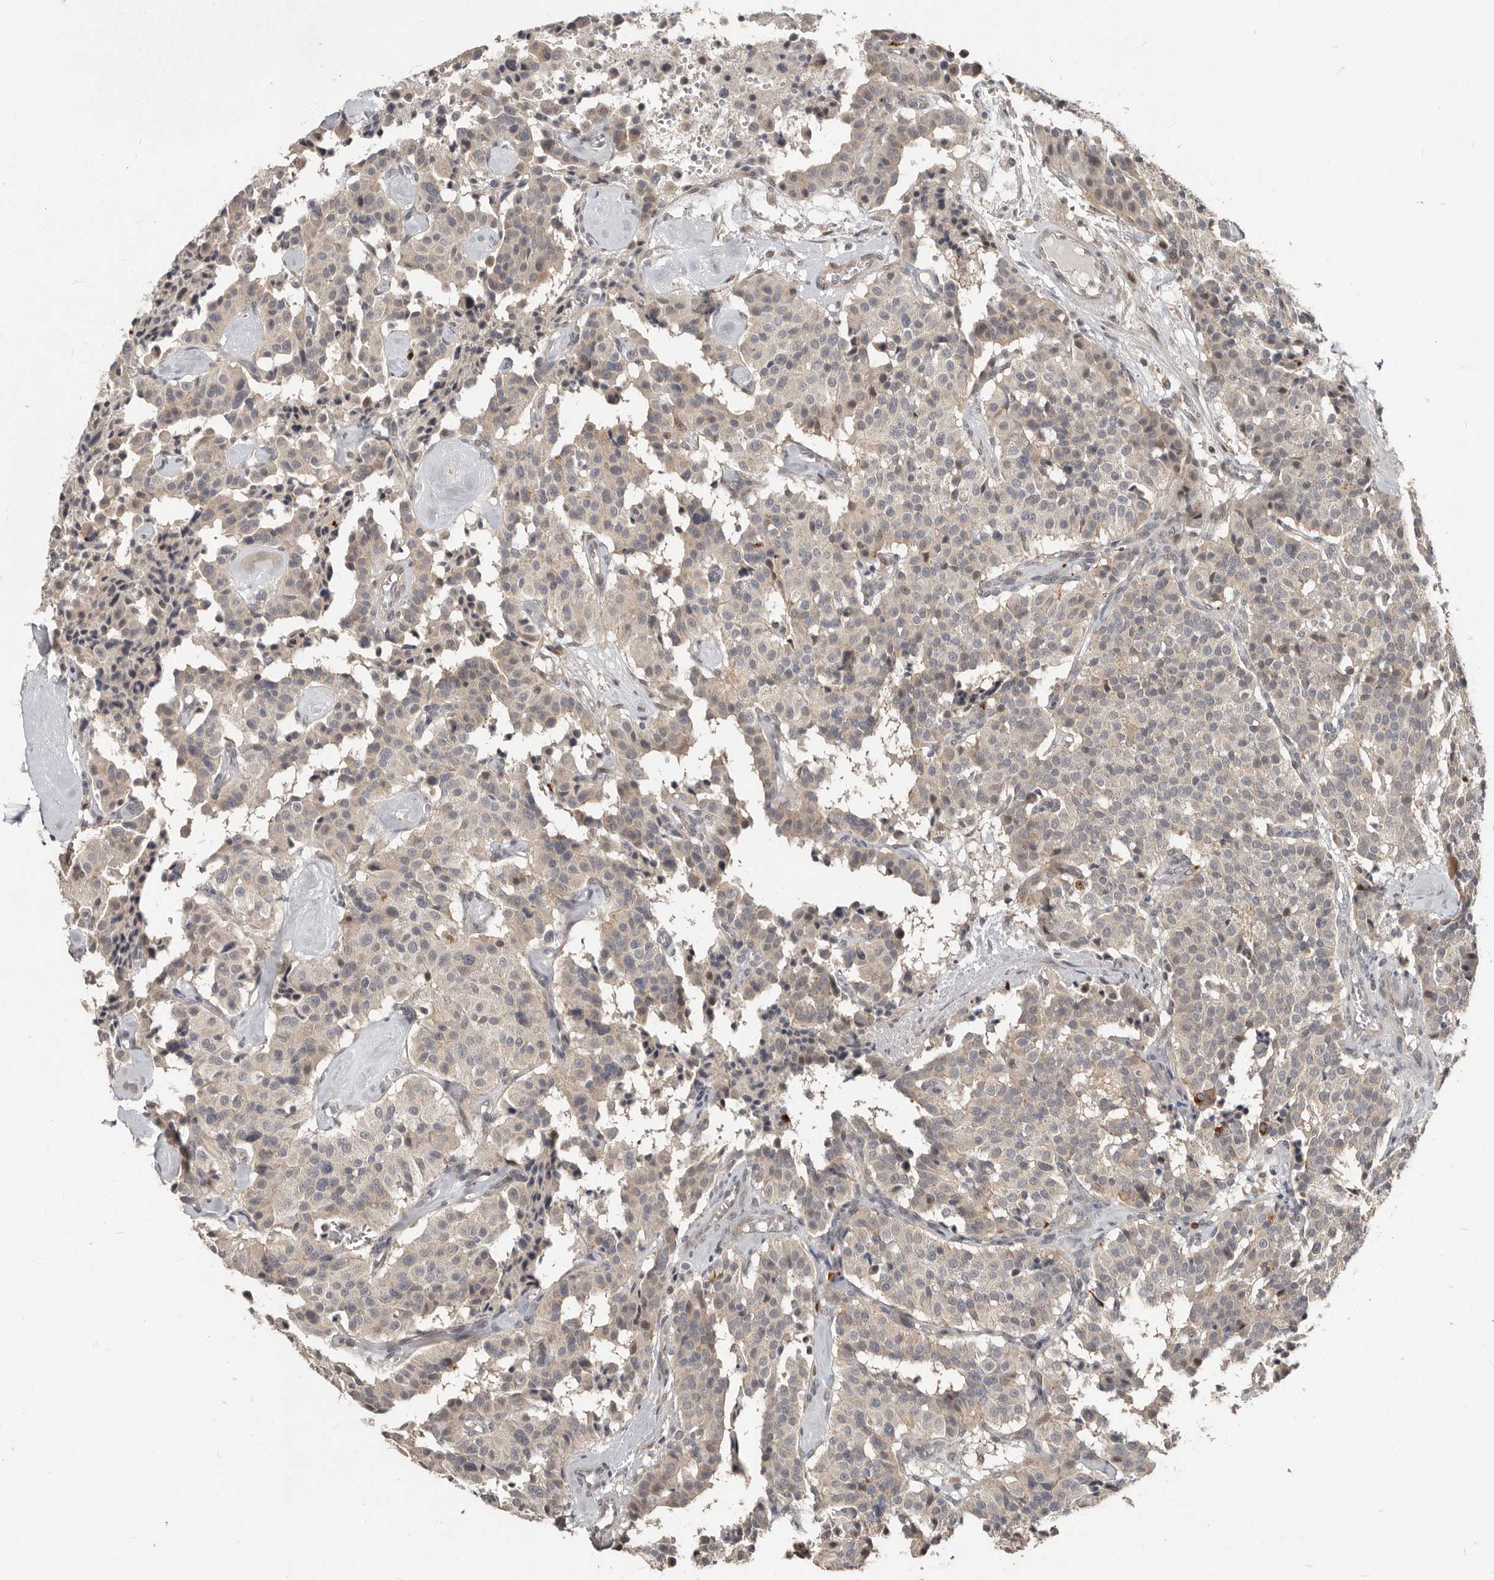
{"staining": {"intensity": "weak", "quantity": "<25%", "location": "cytoplasmic/membranous"}, "tissue": "carcinoid", "cell_type": "Tumor cells", "image_type": "cancer", "snomed": [{"axis": "morphology", "description": "Carcinoid, malignant, NOS"}, {"axis": "topography", "description": "Lung"}], "caption": "Histopathology image shows no significant protein staining in tumor cells of carcinoid (malignant). The staining is performed using DAB (3,3'-diaminobenzidine) brown chromogen with nuclei counter-stained in using hematoxylin.", "gene": "APOL6", "patient": {"sex": "male", "age": 30}}